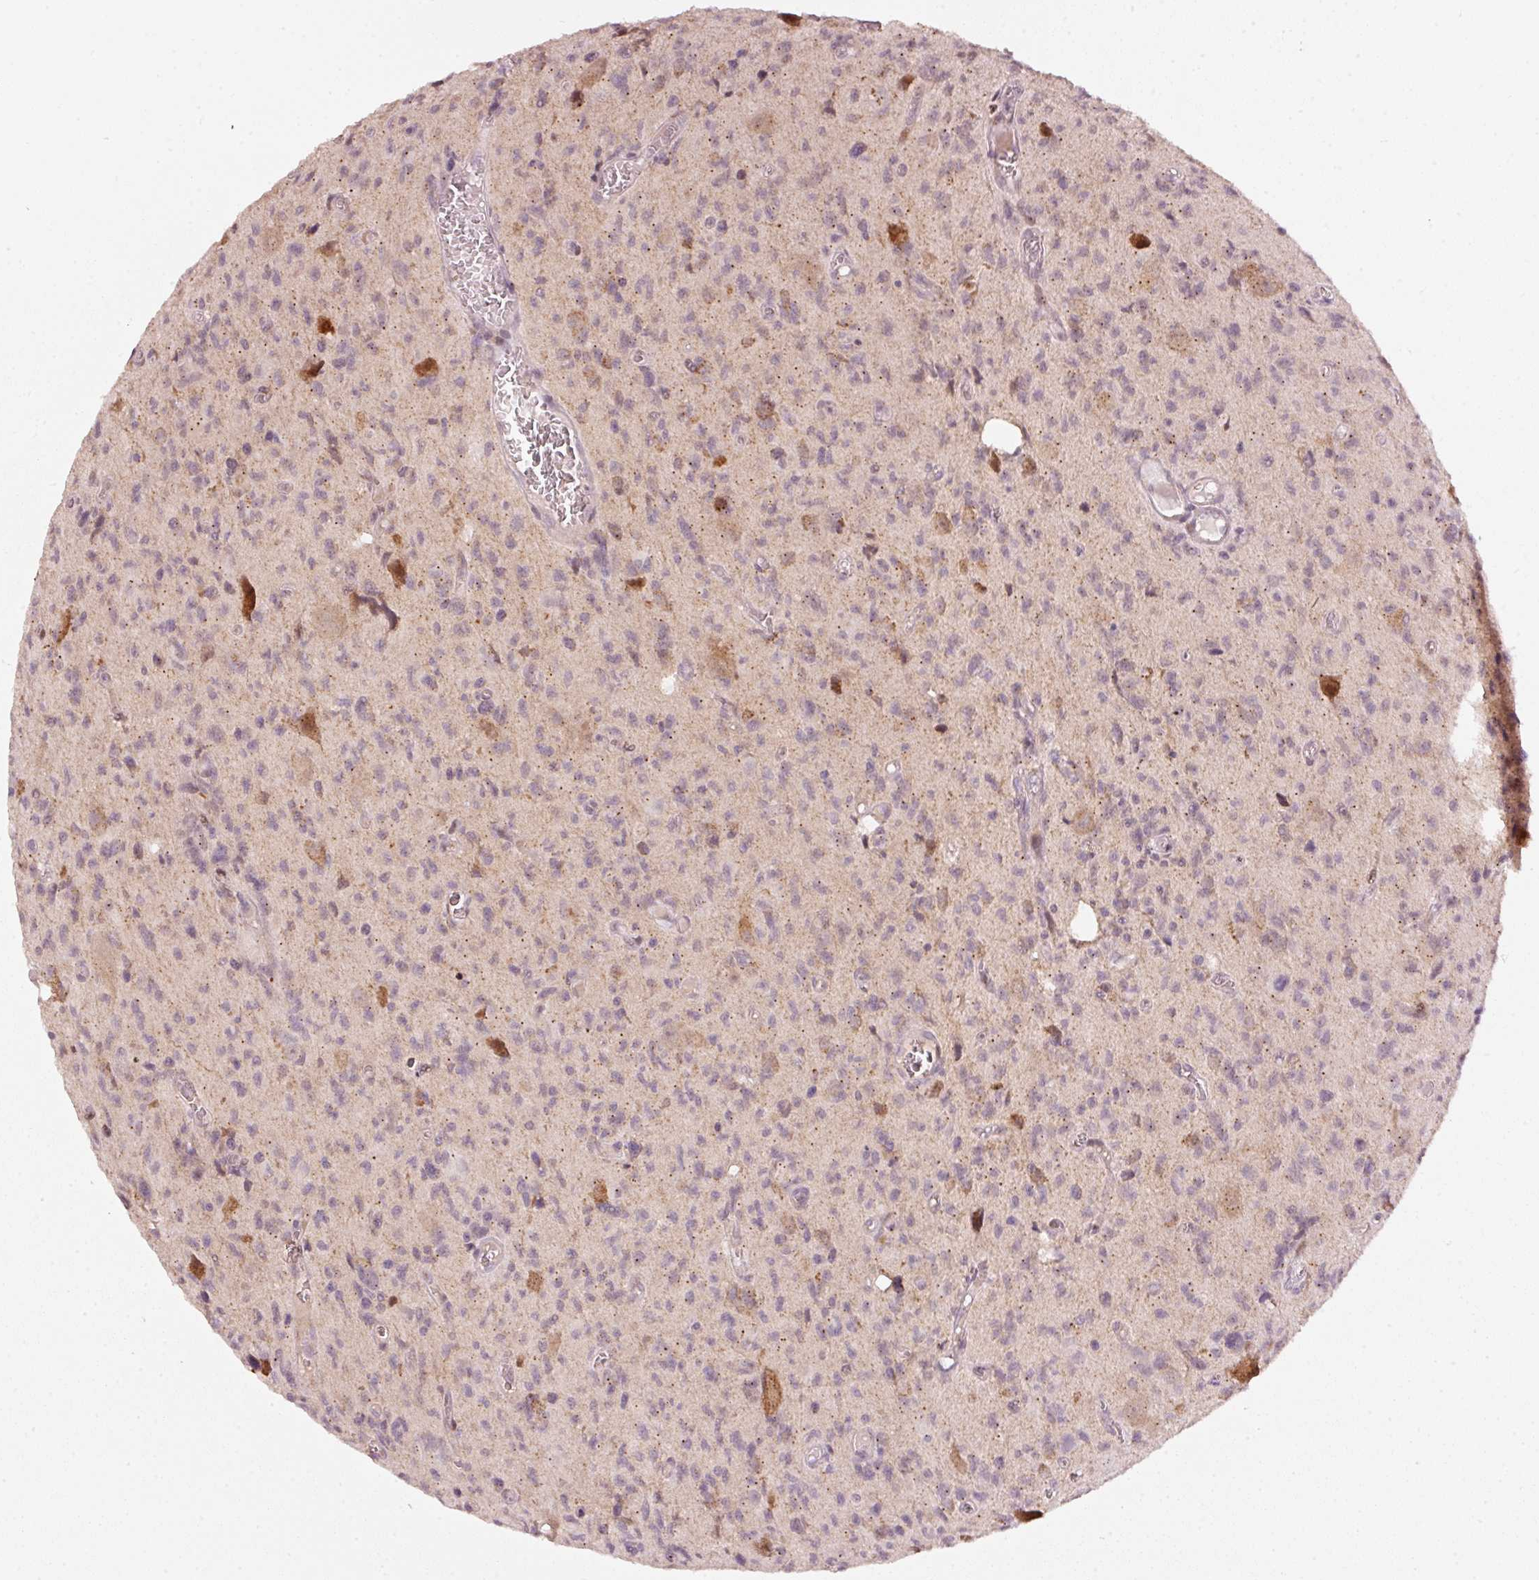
{"staining": {"intensity": "moderate", "quantity": "<25%", "location": "cytoplasmic/membranous"}, "tissue": "glioma", "cell_type": "Tumor cells", "image_type": "cancer", "snomed": [{"axis": "morphology", "description": "Glioma, malignant, High grade"}, {"axis": "topography", "description": "Brain"}], "caption": "Protein expression analysis of human malignant glioma (high-grade) reveals moderate cytoplasmic/membranous positivity in about <25% of tumor cells.", "gene": "TOB2", "patient": {"sex": "male", "age": 76}}